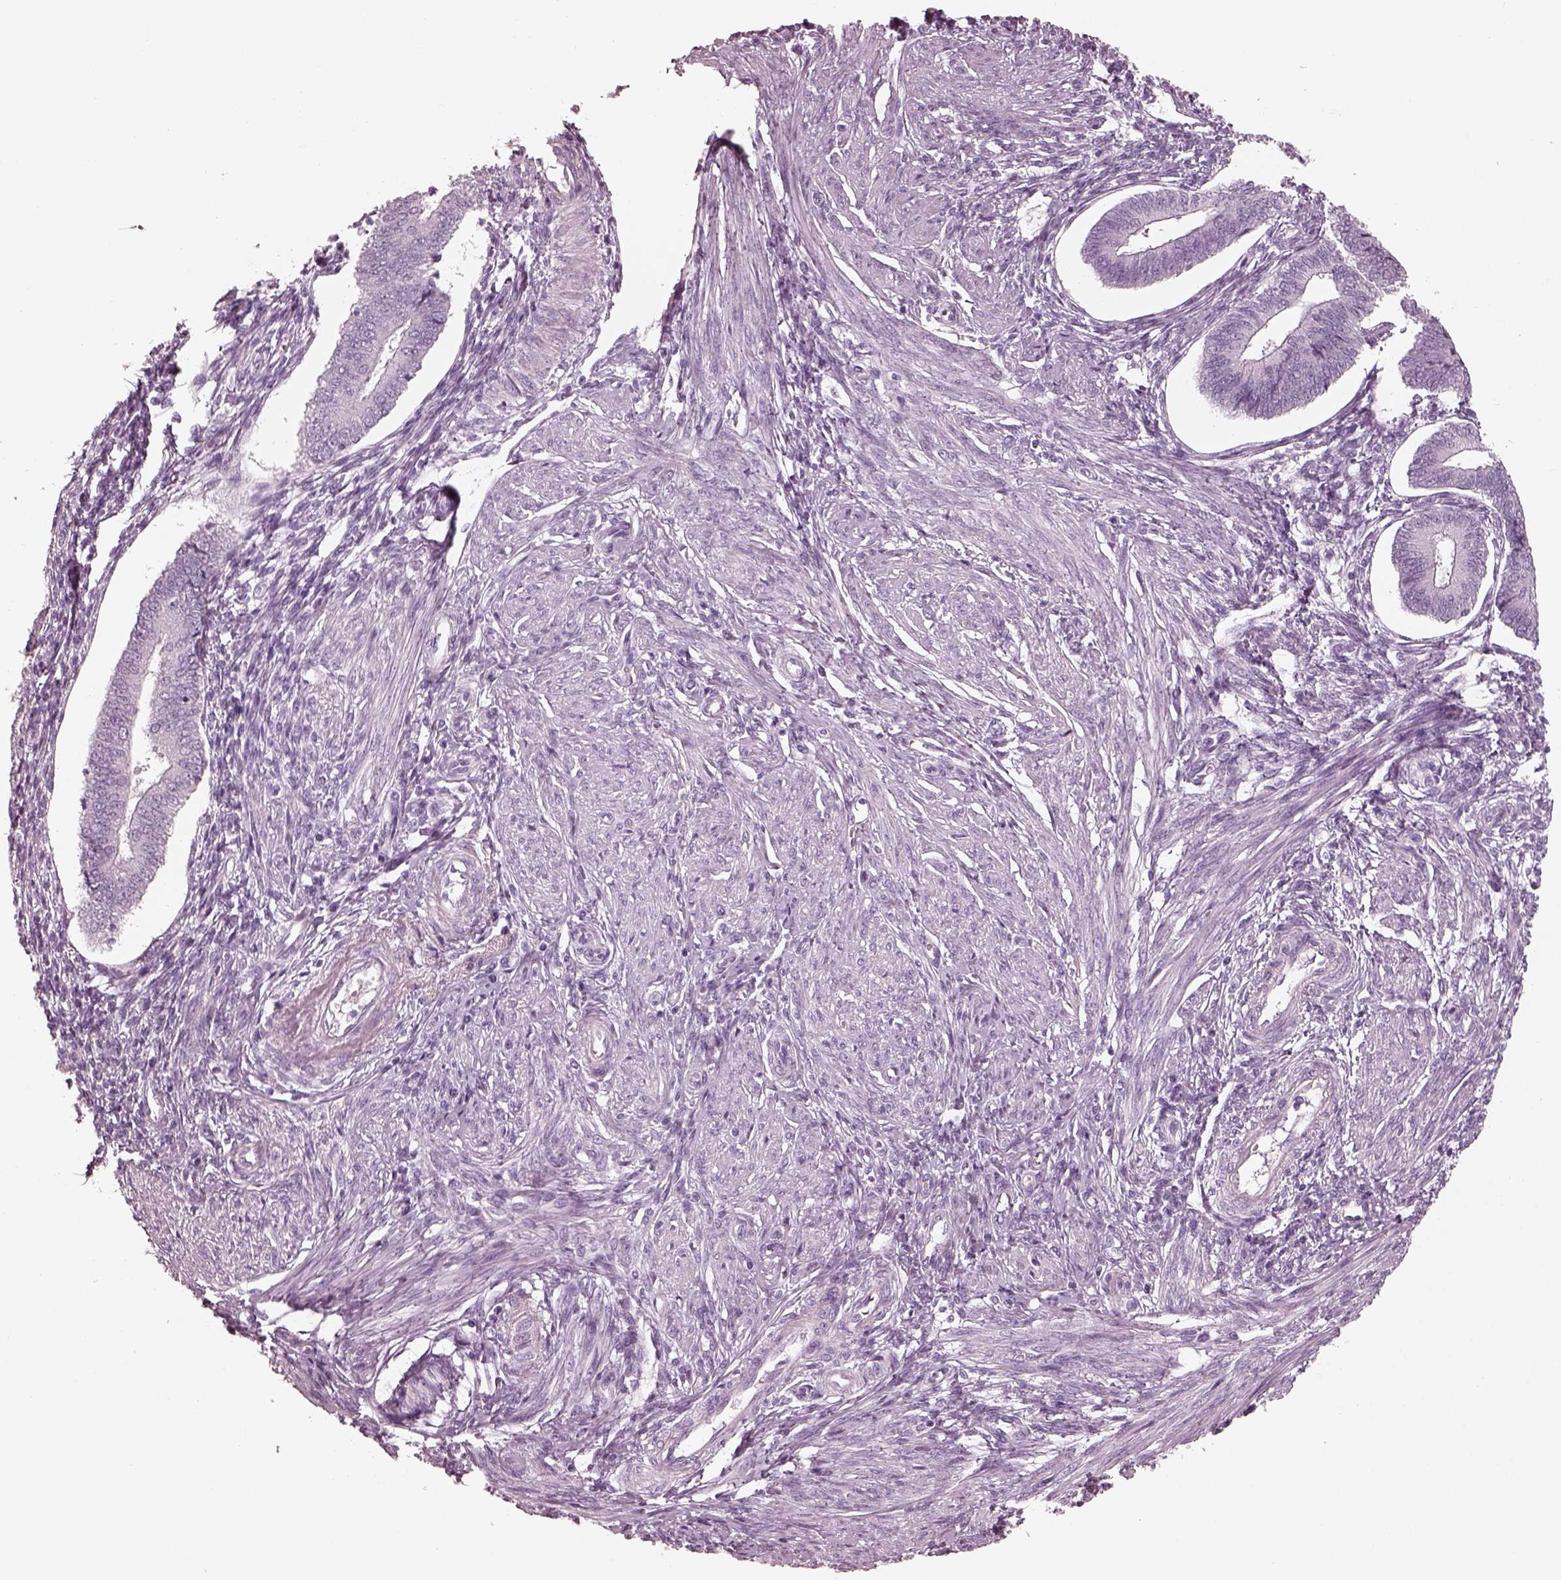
{"staining": {"intensity": "negative", "quantity": "none", "location": "none"}, "tissue": "endometrium", "cell_type": "Cells in endometrial stroma", "image_type": "normal", "snomed": [{"axis": "morphology", "description": "Normal tissue, NOS"}, {"axis": "topography", "description": "Endometrium"}], "caption": "A histopathology image of endometrium stained for a protein exhibits no brown staining in cells in endometrial stroma. (Stains: DAB (3,3'-diaminobenzidine) immunohistochemistry with hematoxylin counter stain, Microscopy: brightfield microscopy at high magnification).", "gene": "FABP9", "patient": {"sex": "female", "age": 42}}